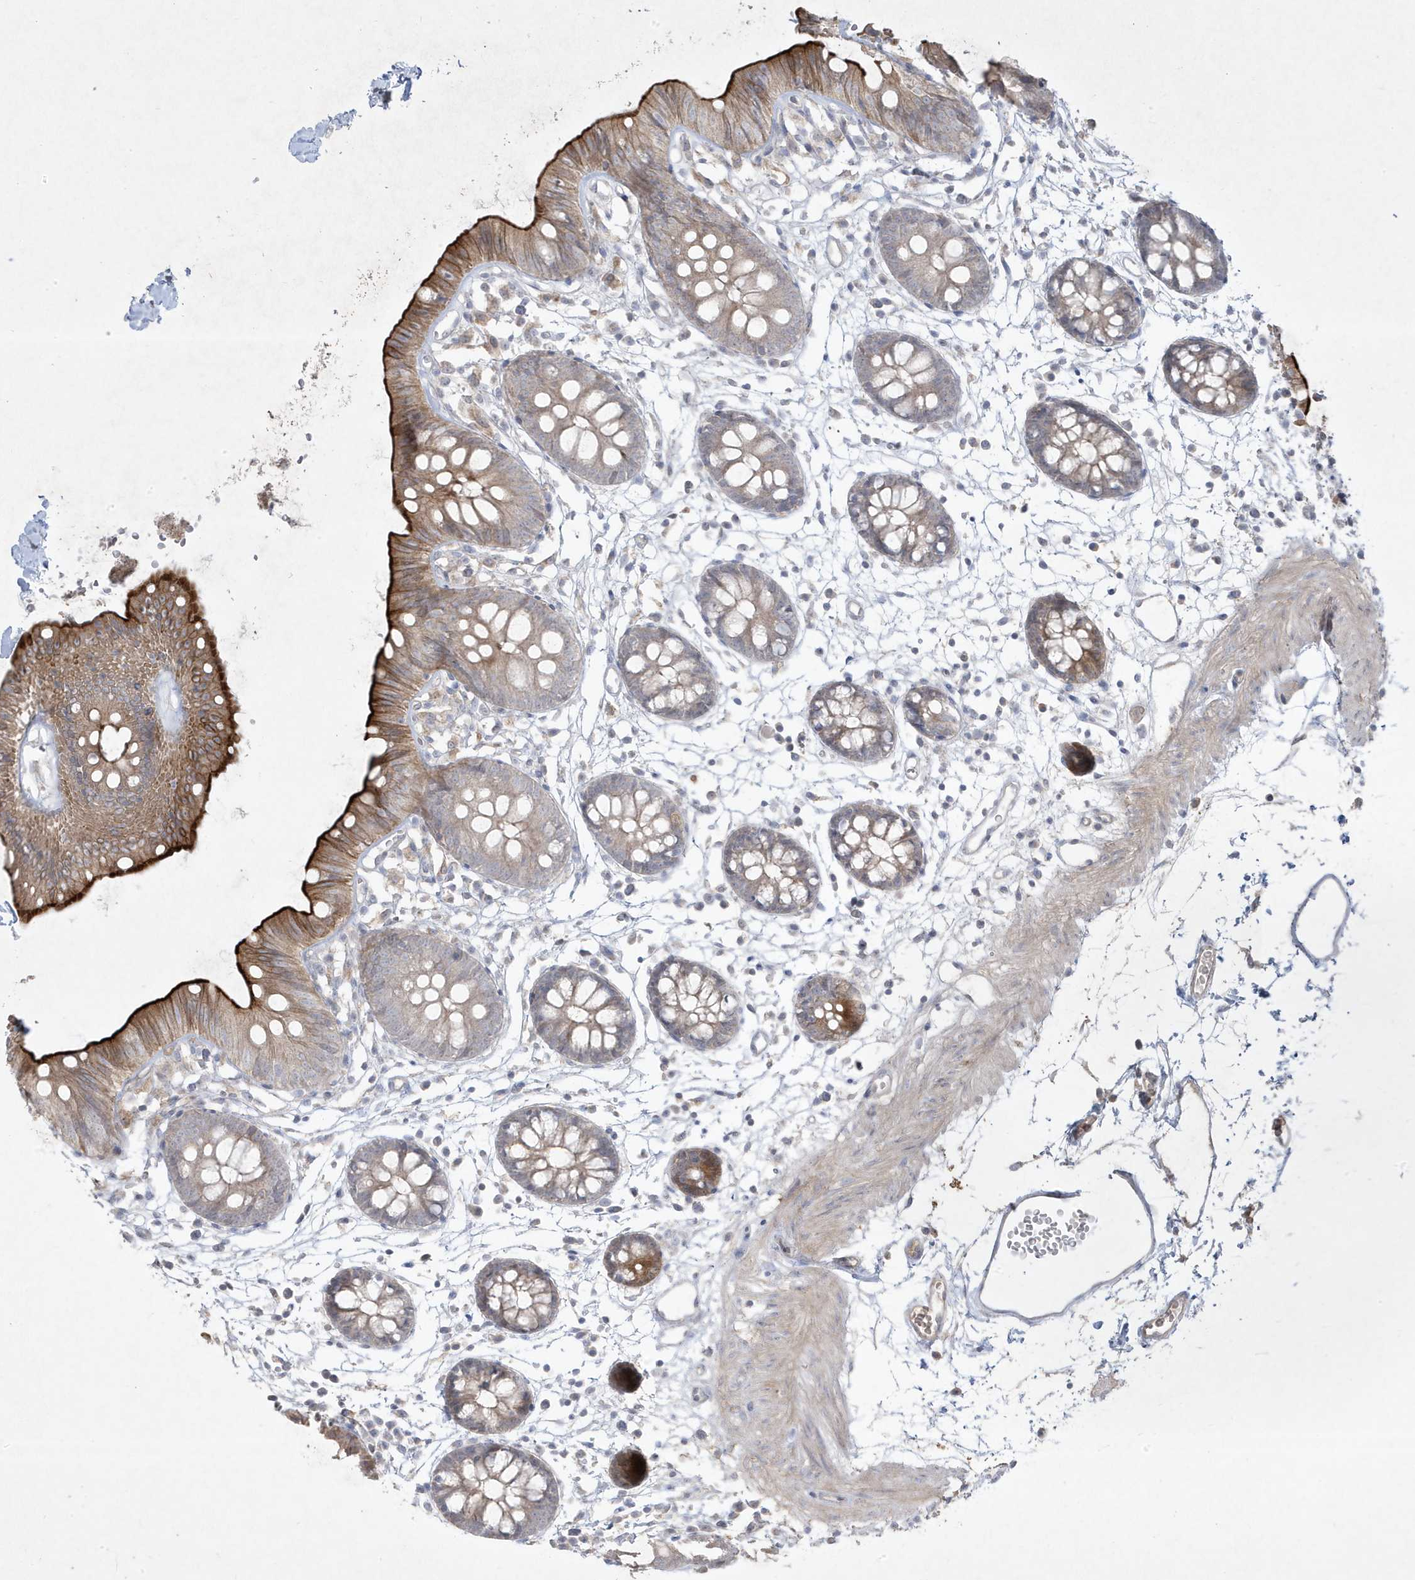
{"staining": {"intensity": "negative", "quantity": "none", "location": "none"}, "tissue": "colon", "cell_type": "Endothelial cells", "image_type": "normal", "snomed": [{"axis": "morphology", "description": "Normal tissue, NOS"}, {"axis": "topography", "description": "Colon"}], "caption": "Immunohistochemistry (IHC) micrograph of benign colon: human colon stained with DAB shows no significant protein staining in endothelial cells.", "gene": "RGL4", "patient": {"sex": "male", "age": 56}}